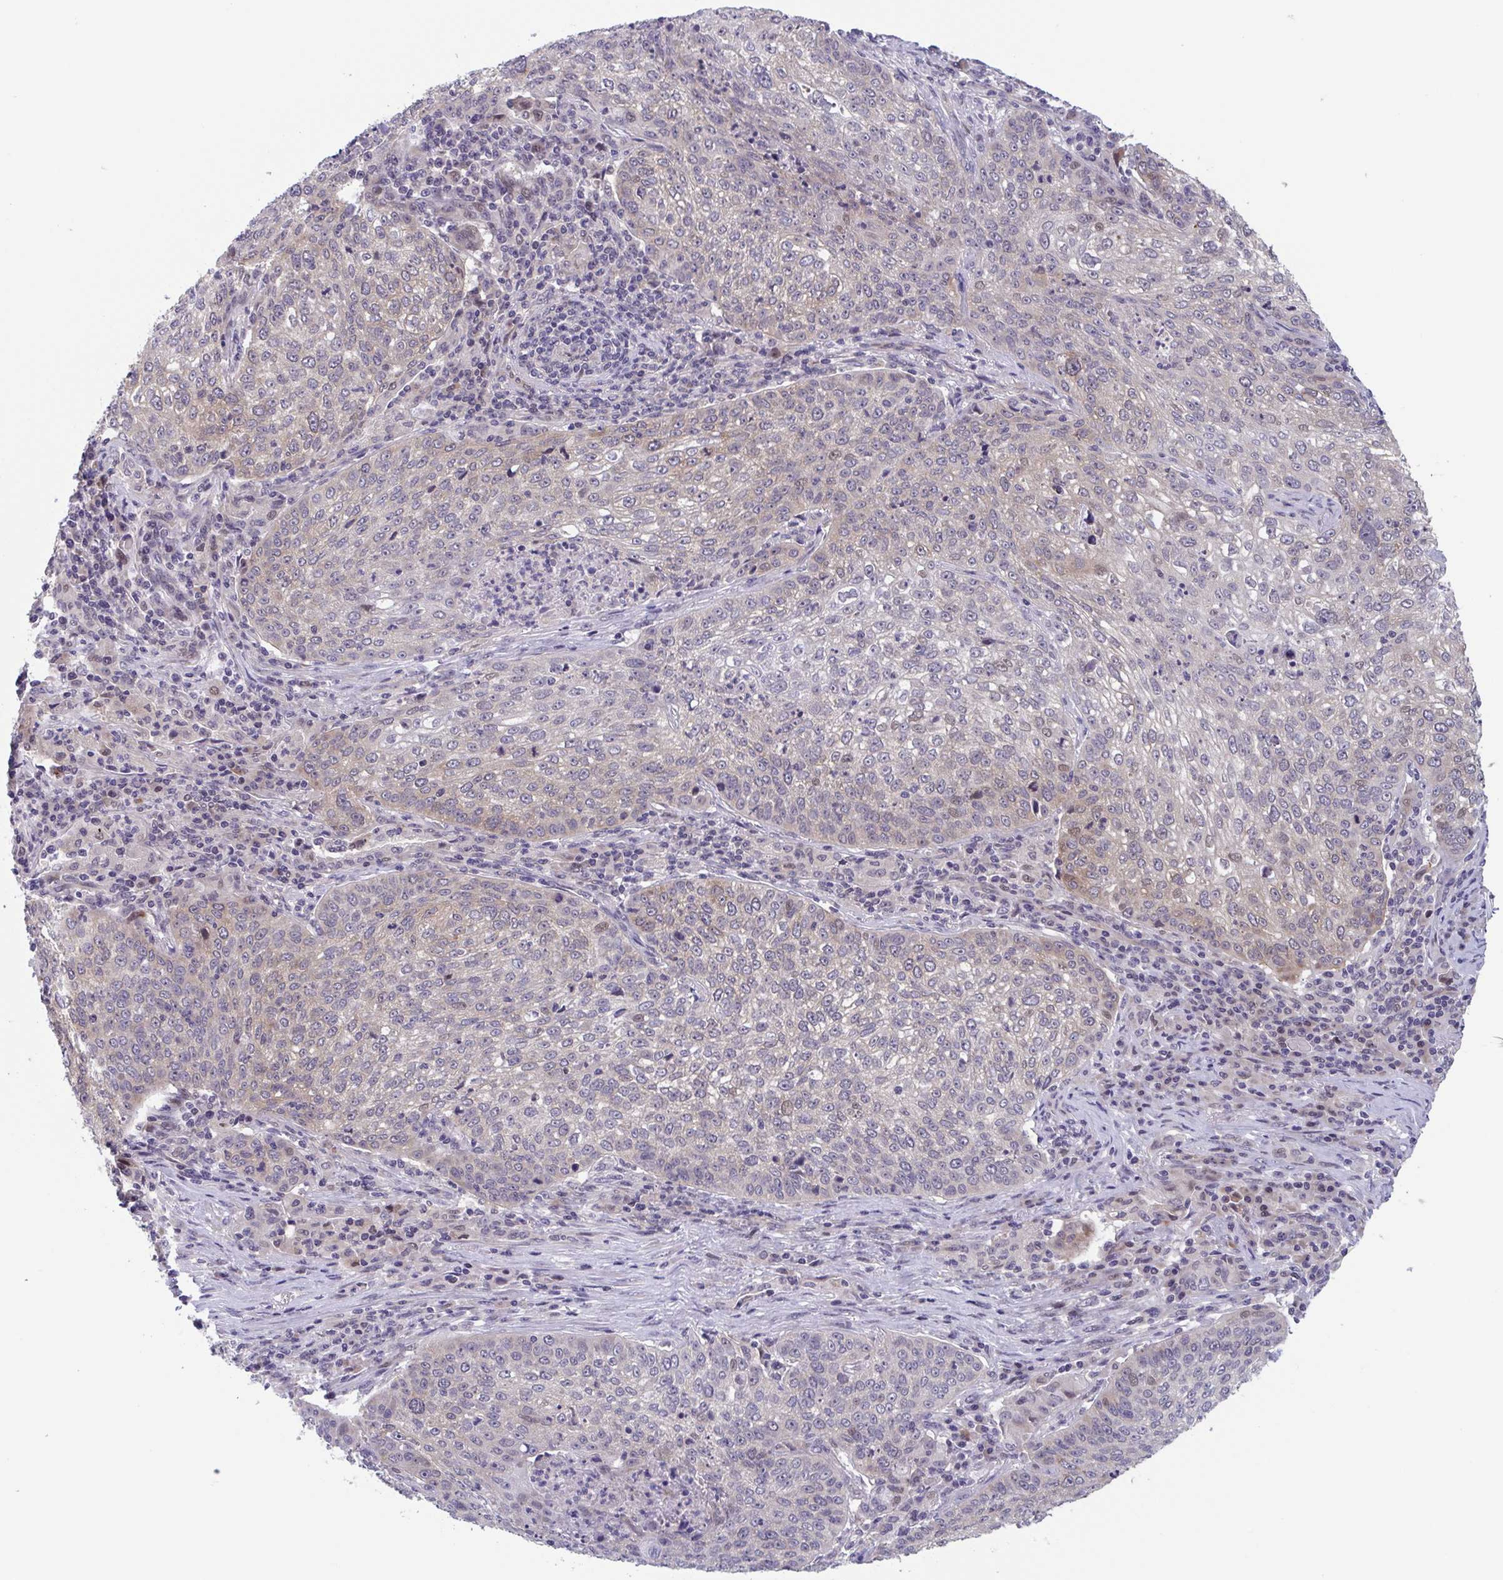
{"staining": {"intensity": "moderate", "quantity": "25%-75%", "location": "cytoplasmic/membranous,nuclear"}, "tissue": "lung cancer", "cell_type": "Tumor cells", "image_type": "cancer", "snomed": [{"axis": "morphology", "description": "Squamous cell carcinoma, NOS"}, {"axis": "topography", "description": "Lung"}], "caption": "Immunohistochemistry histopathology image of neoplastic tissue: human lung cancer (squamous cell carcinoma) stained using immunohistochemistry (IHC) exhibits medium levels of moderate protein expression localized specifically in the cytoplasmic/membranous and nuclear of tumor cells, appearing as a cytoplasmic/membranous and nuclear brown color.", "gene": "RIOK1", "patient": {"sex": "male", "age": 63}}